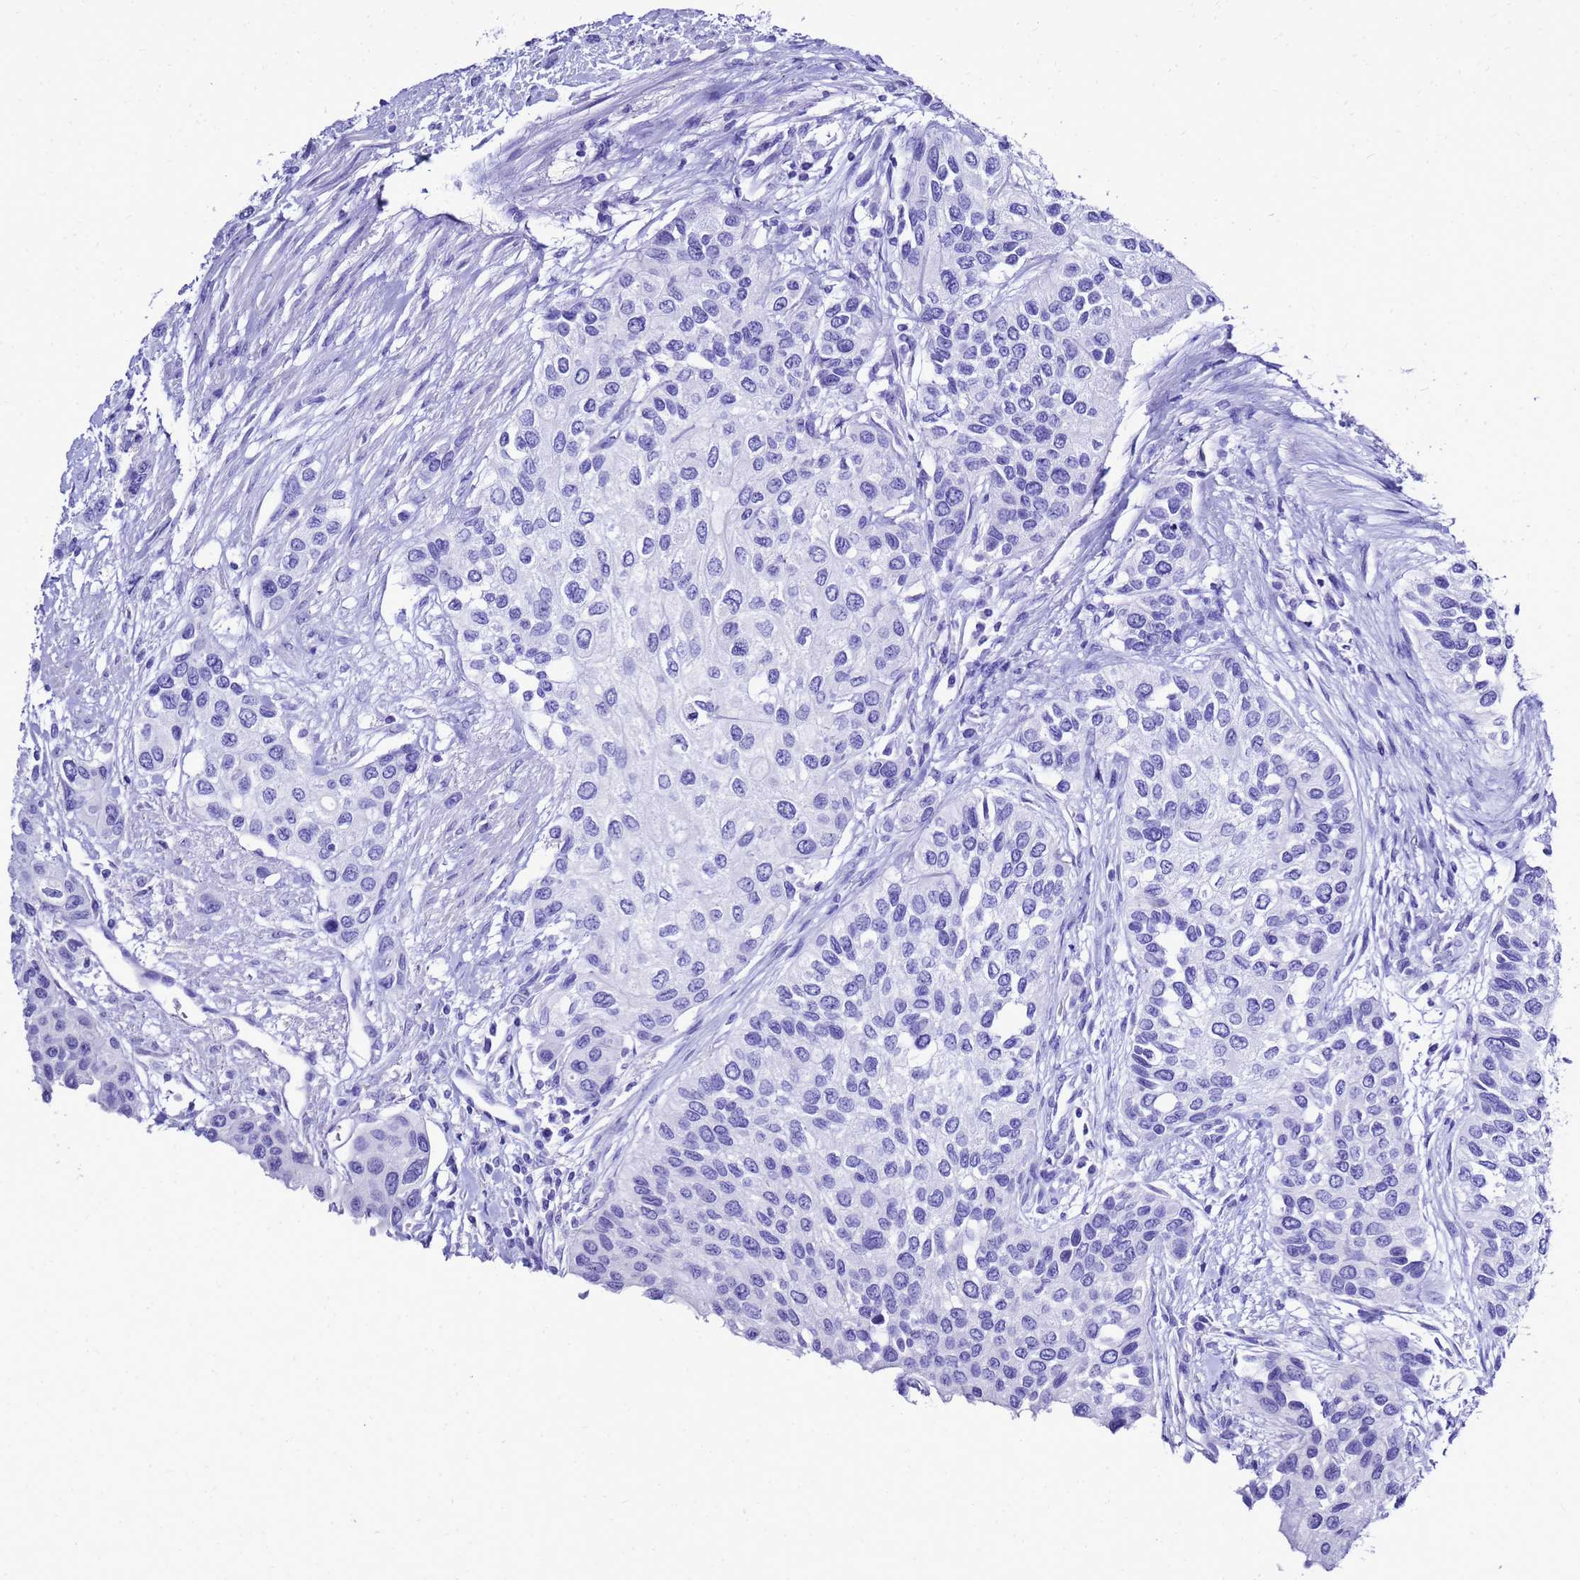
{"staining": {"intensity": "negative", "quantity": "none", "location": "none"}, "tissue": "urothelial cancer", "cell_type": "Tumor cells", "image_type": "cancer", "snomed": [{"axis": "morphology", "description": "Normal tissue, NOS"}, {"axis": "morphology", "description": "Urothelial carcinoma, High grade"}, {"axis": "topography", "description": "Vascular tissue"}, {"axis": "topography", "description": "Urinary bladder"}], "caption": "An immunohistochemistry (IHC) photomicrograph of urothelial cancer is shown. There is no staining in tumor cells of urothelial cancer.", "gene": "LIPF", "patient": {"sex": "female", "age": 56}}